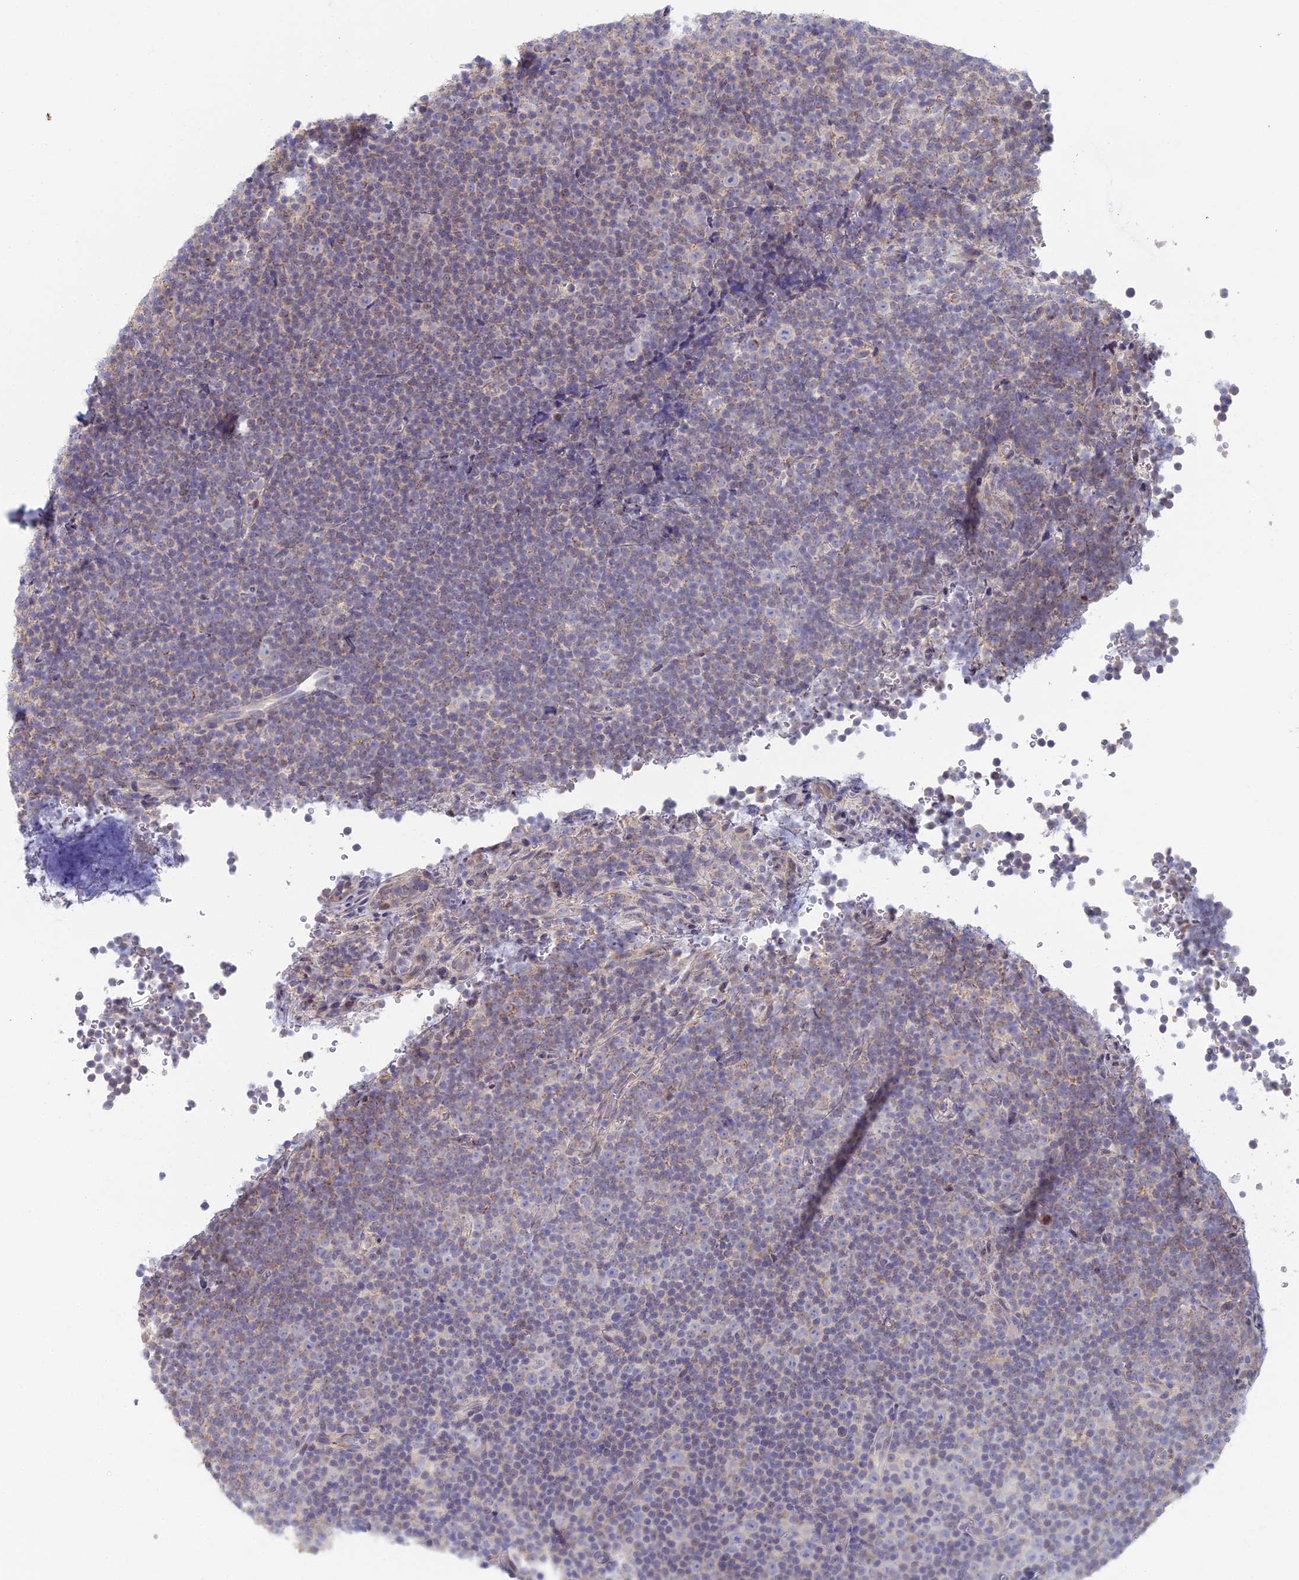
{"staining": {"intensity": "weak", "quantity": "25%-75%", "location": "cytoplasmic/membranous"}, "tissue": "lymphoma", "cell_type": "Tumor cells", "image_type": "cancer", "snomed": [{"axis": "morphology", "description": "Malignant lymphoma, non-Hodgkin's type, Low grade"}, {"axis": "topography", "description": "Lymph node"}], "caption": "Human low-grade malignant lymphoma, non-Hodgkin's type stained with a brown dye reveals weak cytoplasmic/membranous positive staining in about 25%-75% of tumor cells.", "gene": "ARL16", "patient": {"sex": "female", "age": 67}}